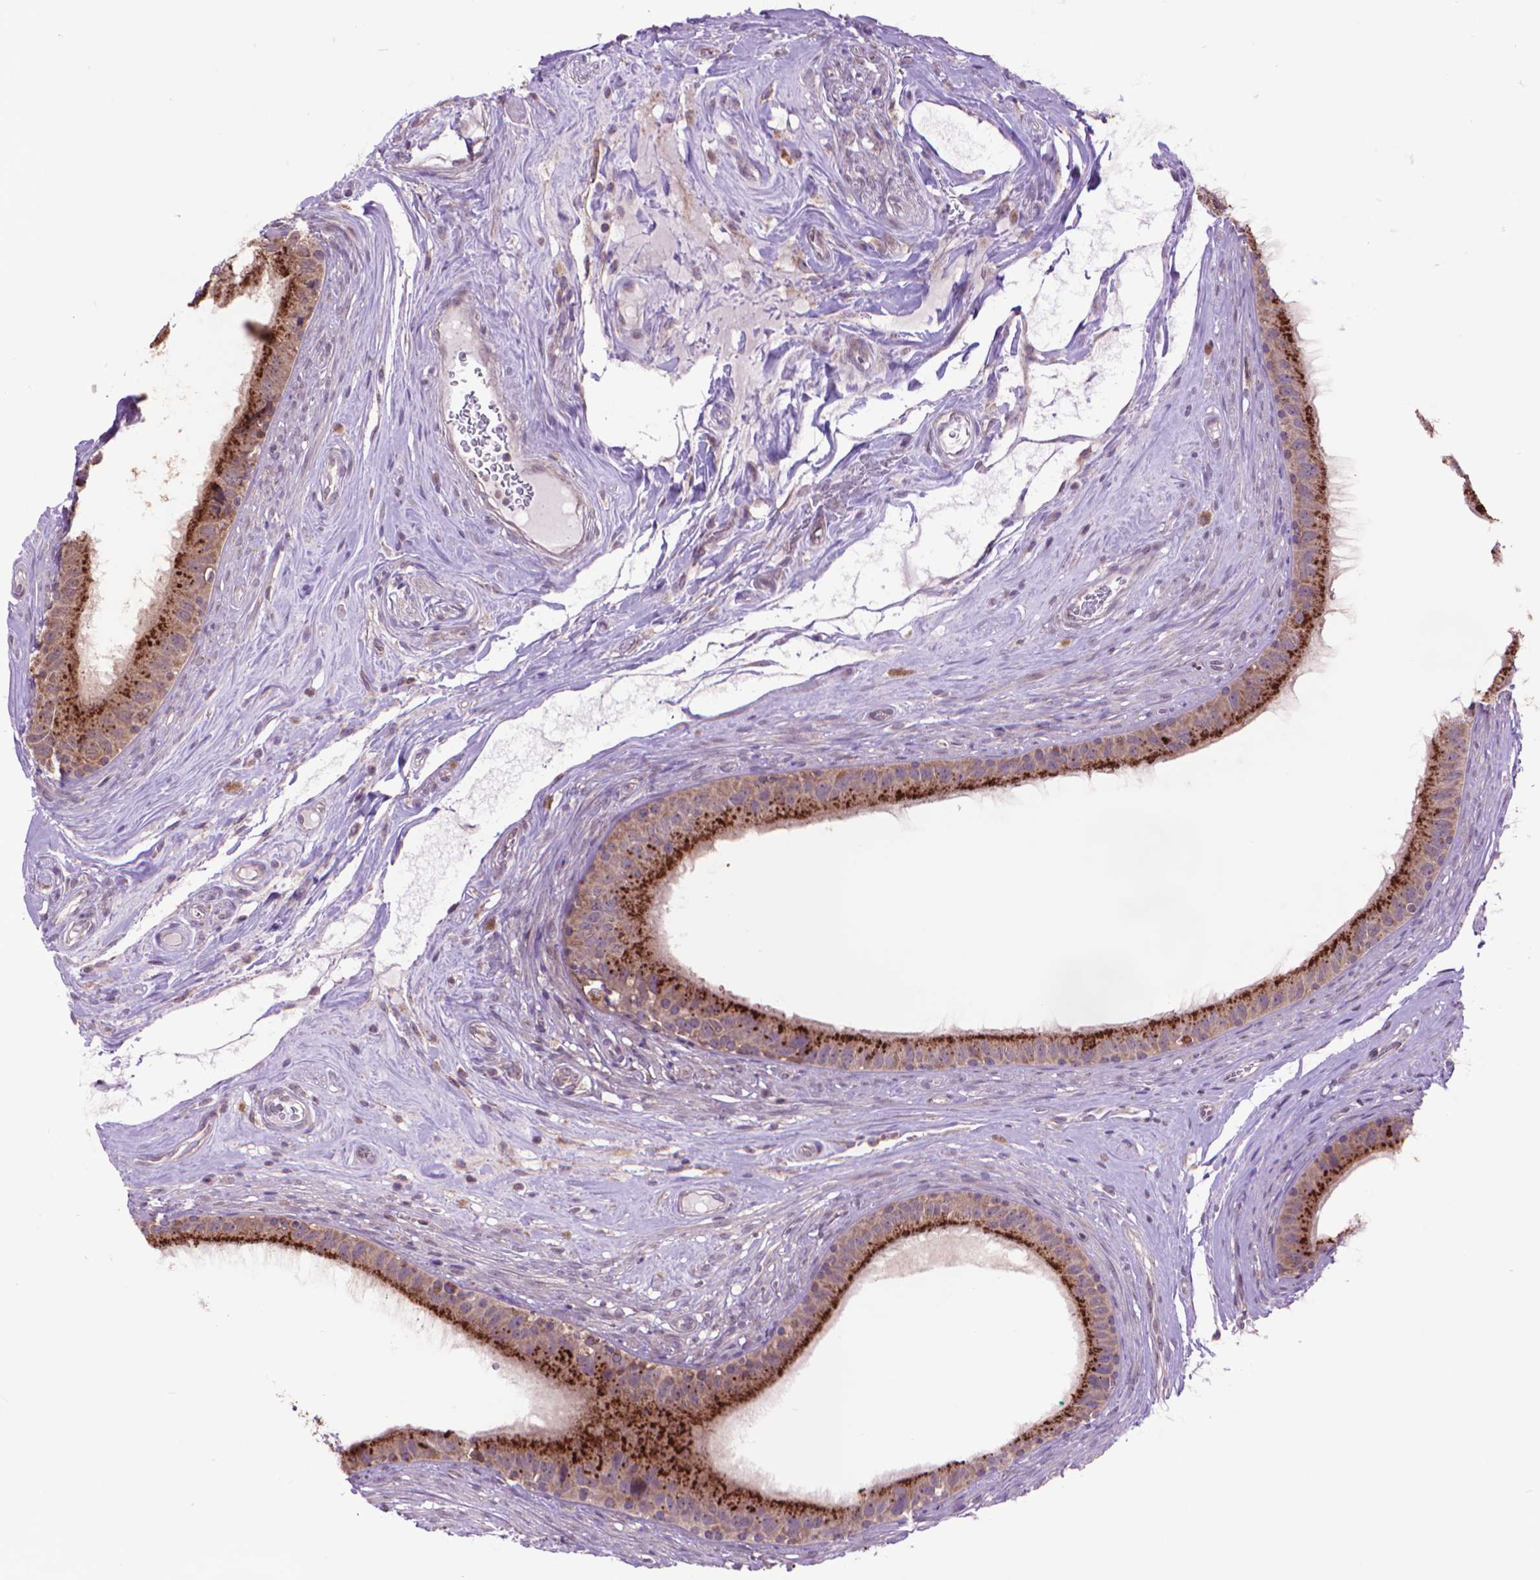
{"staining": {"intensity": "strong", "quantity": ">75%", "location": "cytoplasmic/membranous"}, "tissue": "epididymis", "cell_type": "Glandular cells", "image_type": "normal", "snomed": [{"axis": "morphology", "description": "Normal tissue, NOS"}, {"axis": "topography", "description": "Epididymis"}], "caption": "Immunohistochemistry photomicrograph of normal epididymis: epididymis stained using immunohistochemistry (IHC) shows high levels of strong protein expression localized specifically in the cytoplasmic/membranous of glandular cells, appearing as a cytoplasmic/membranous brown color.", "gene": "GLB1", "patient": {"sex": "male", "age": 59}}